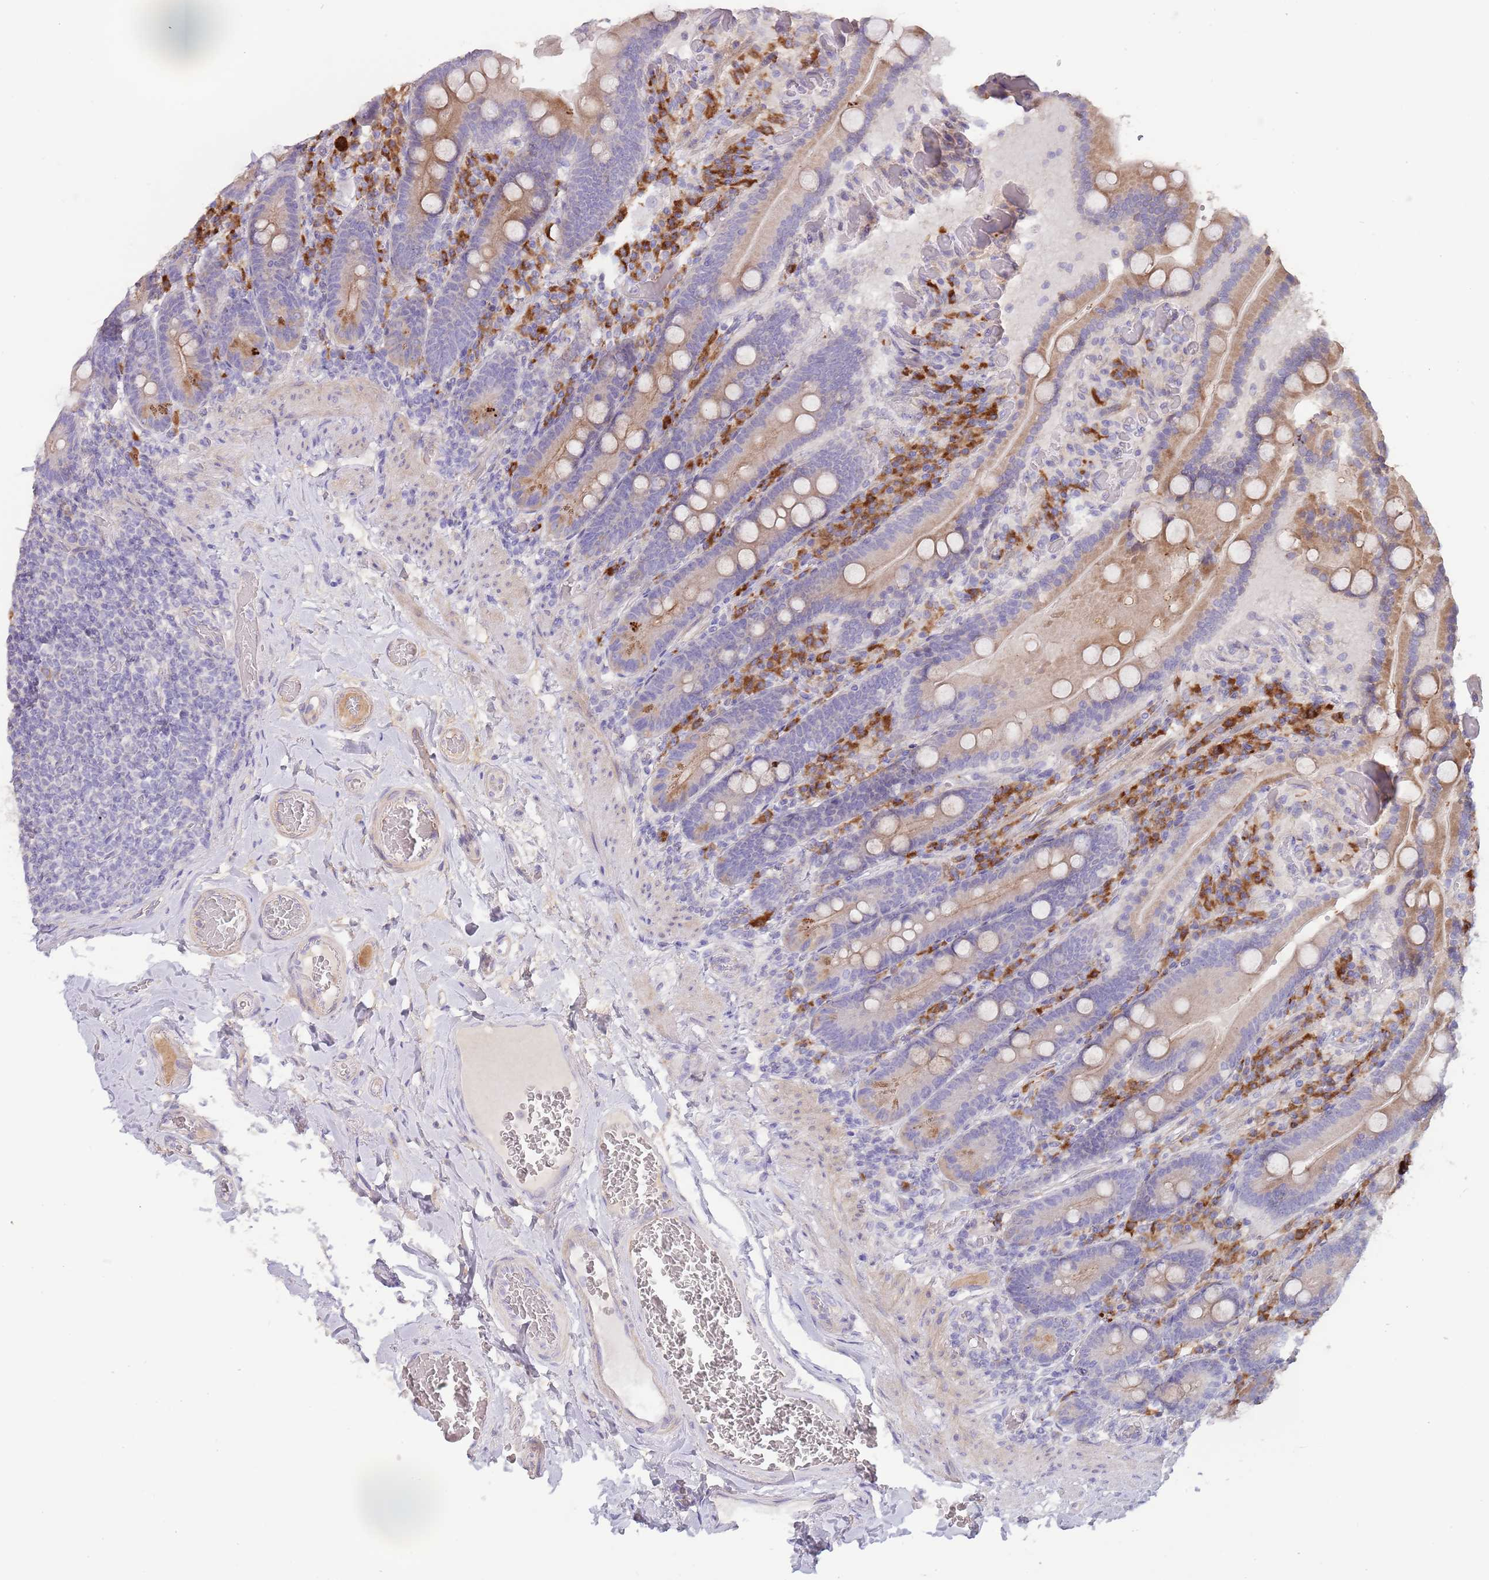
{"staining": {"intensity": "weak", "quantity": ">75%", "location": "cytoplasmic/membranous"}, "tissue": "duodenum", "cell_type": "Glandular cells", "image_type": "normal", "snomed": [{"axis": "morphology", "description": "Normal tissue, NOS"}, {"axis": "topography", "description": "Duodenum"}], "caption": "Approximately >75% of glandular cells in unremarkable duodenum display weak cytoplasmic/membranous protein positivity as visualized by brown immunohistochemical staining.", "gene": "SUSD1", "patient": {"sex": "female", "age": 62}}